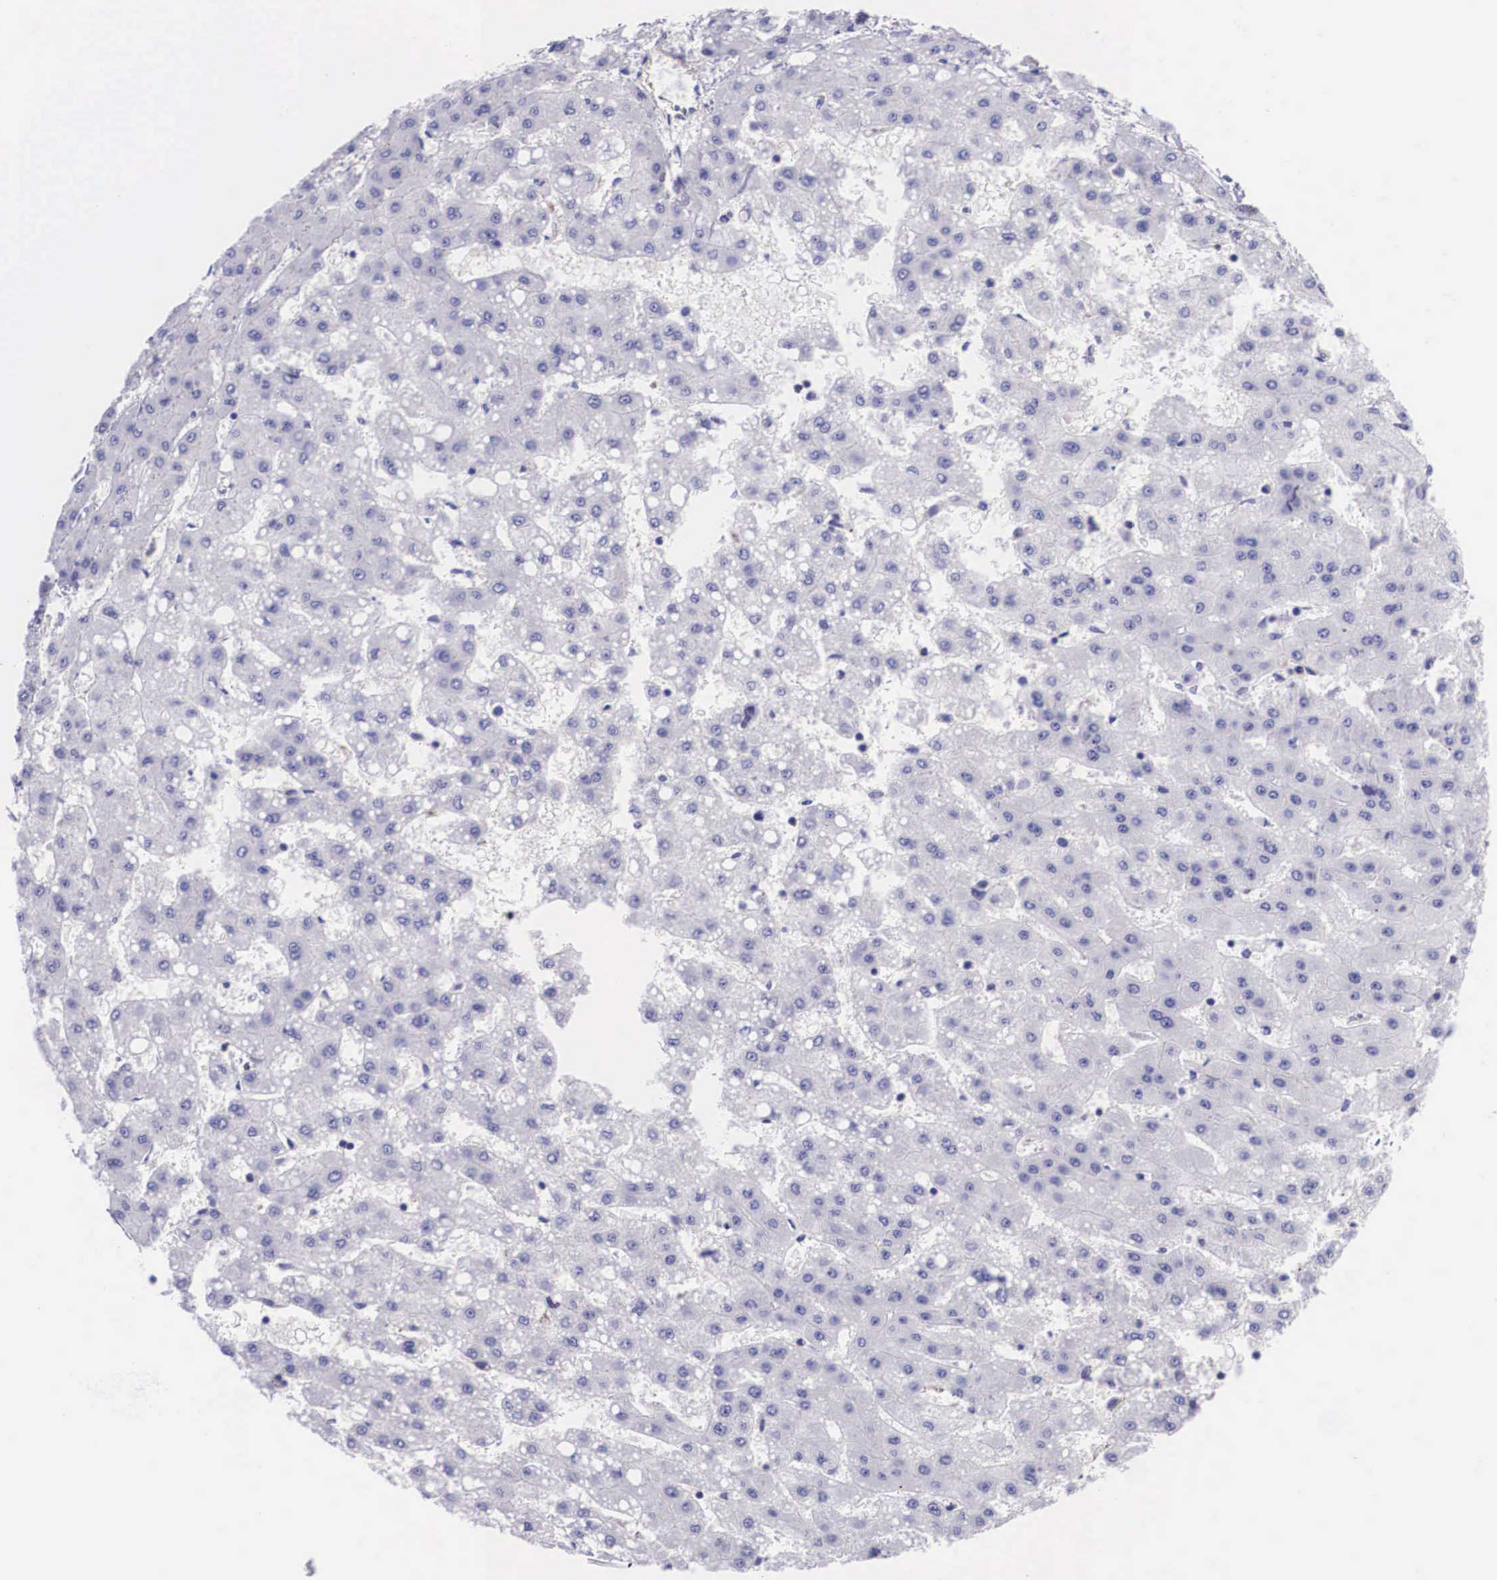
{"staining": {"intensity": "negative", "quantity": "none", "location": "none"}, "tissue": "liver cancer", "cell_type": "Tumor cells", "image_type": "cancer", "snomed": [{"axis": "morphology", "description": "Carcinoma, Hepatocellular, NOS"}, {"axis": "topography", "description": "Liver"}], "caption": "A high-resolution micrograph shows immunohistochemistry (IHC) staining of liver cancer (hepatocellular carcinoma), which exhibits no significant expression in tumor cells.", "gene": "BCAR1", "patient": {"sex": "female", "age": 52}}